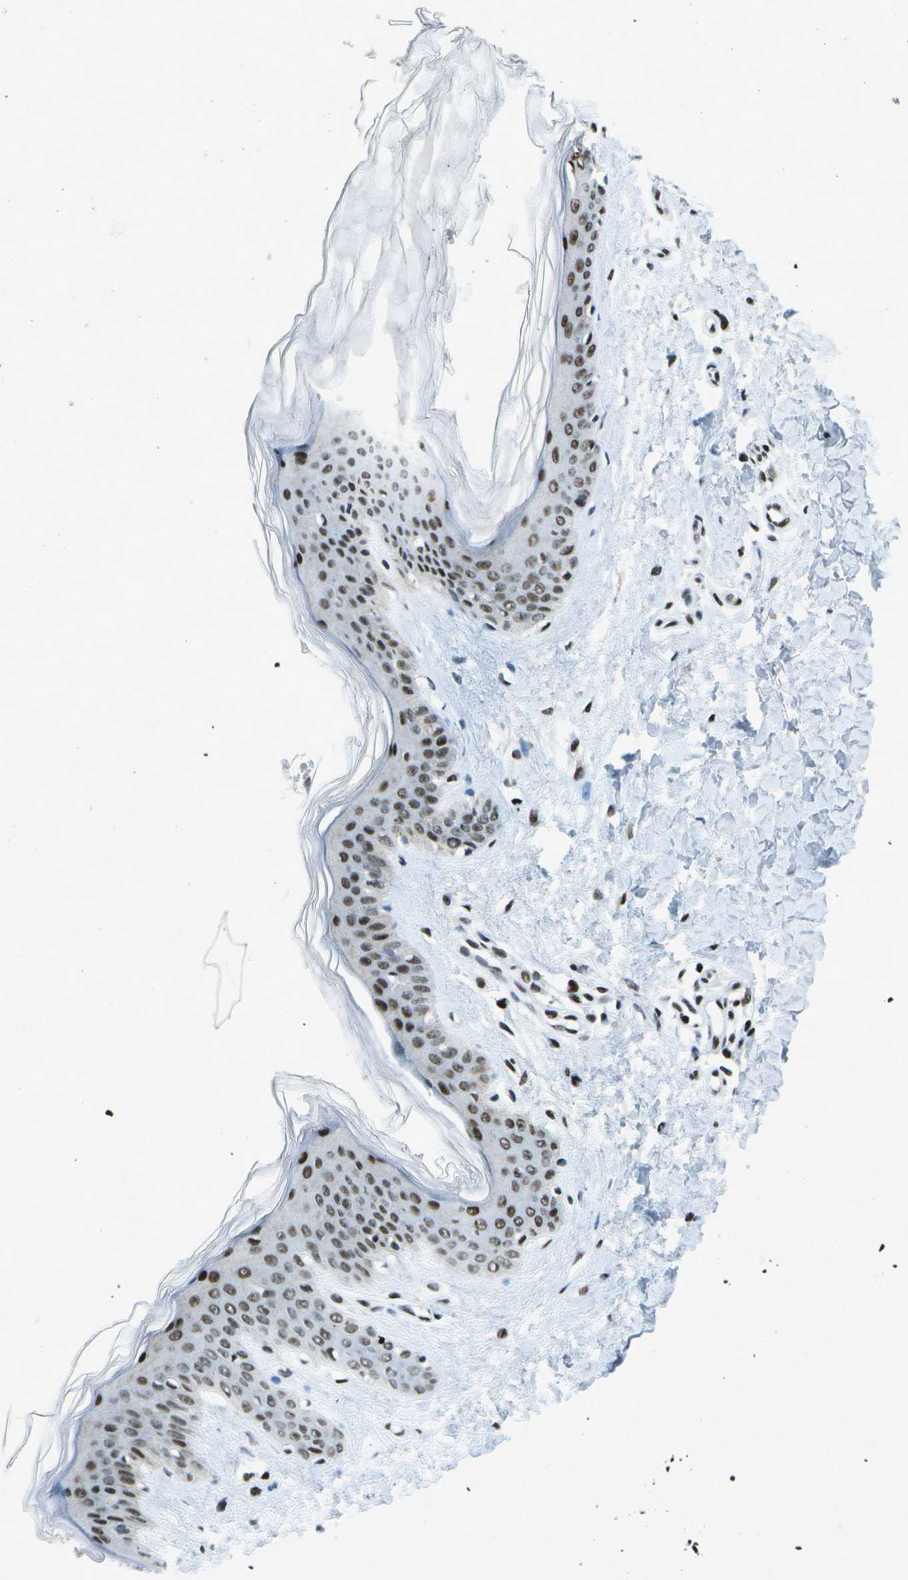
{"staining": {"intensity": "strong", "quantity": ">75%", "location": "nuclear"}, "tissue": "skin", "cell_type": "Fibroblasts", "image_type": "normal", "snomed": [{"axis": "morphology", "description": "Normal tissue, NOS"}, {"axis": "topography", "description": "Skin"}], "caption": "Brown immunohistochemical staining in normal human skin displays strong nuclear expression in about >75% of fibroblasts.", "gene": "MTA2", "patient": {"sex": "female", "age": 41}}